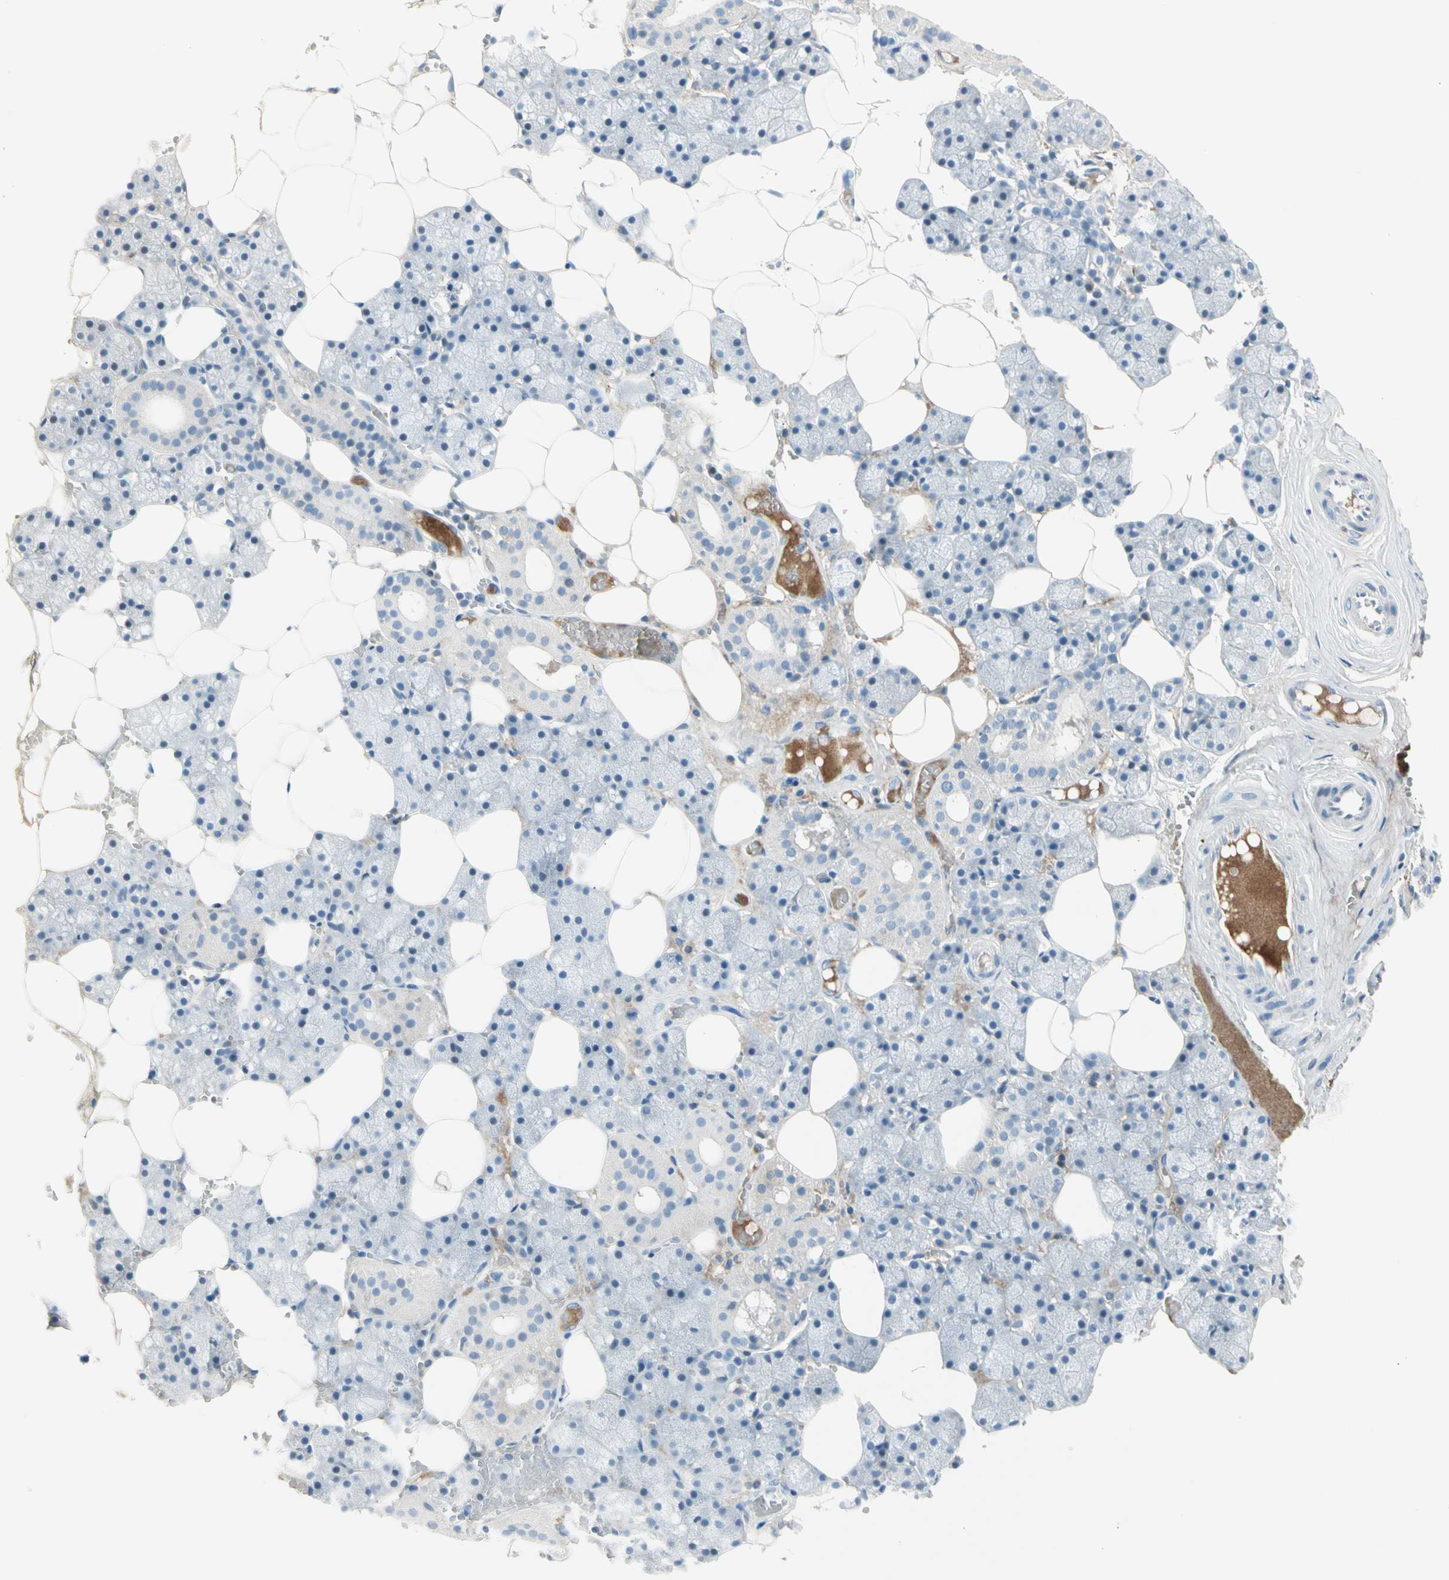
{"staining": {"intensity": "negative", "quantity": "none", "location": "none"}, "tissue": "salivary gland", "cell_type": "Glandular cells", "image_type": "normal", "snomed": [{"axis": "morphology", "description": "Normal tissue, NOS"}, {"axis": "topography", "description": "Salivary gland"}], "caption": "Glandular cells show no significant positivity in normal salivary gland.", "gene": "SERPIND1", "patient": {"sex": "male", "age": 62}}